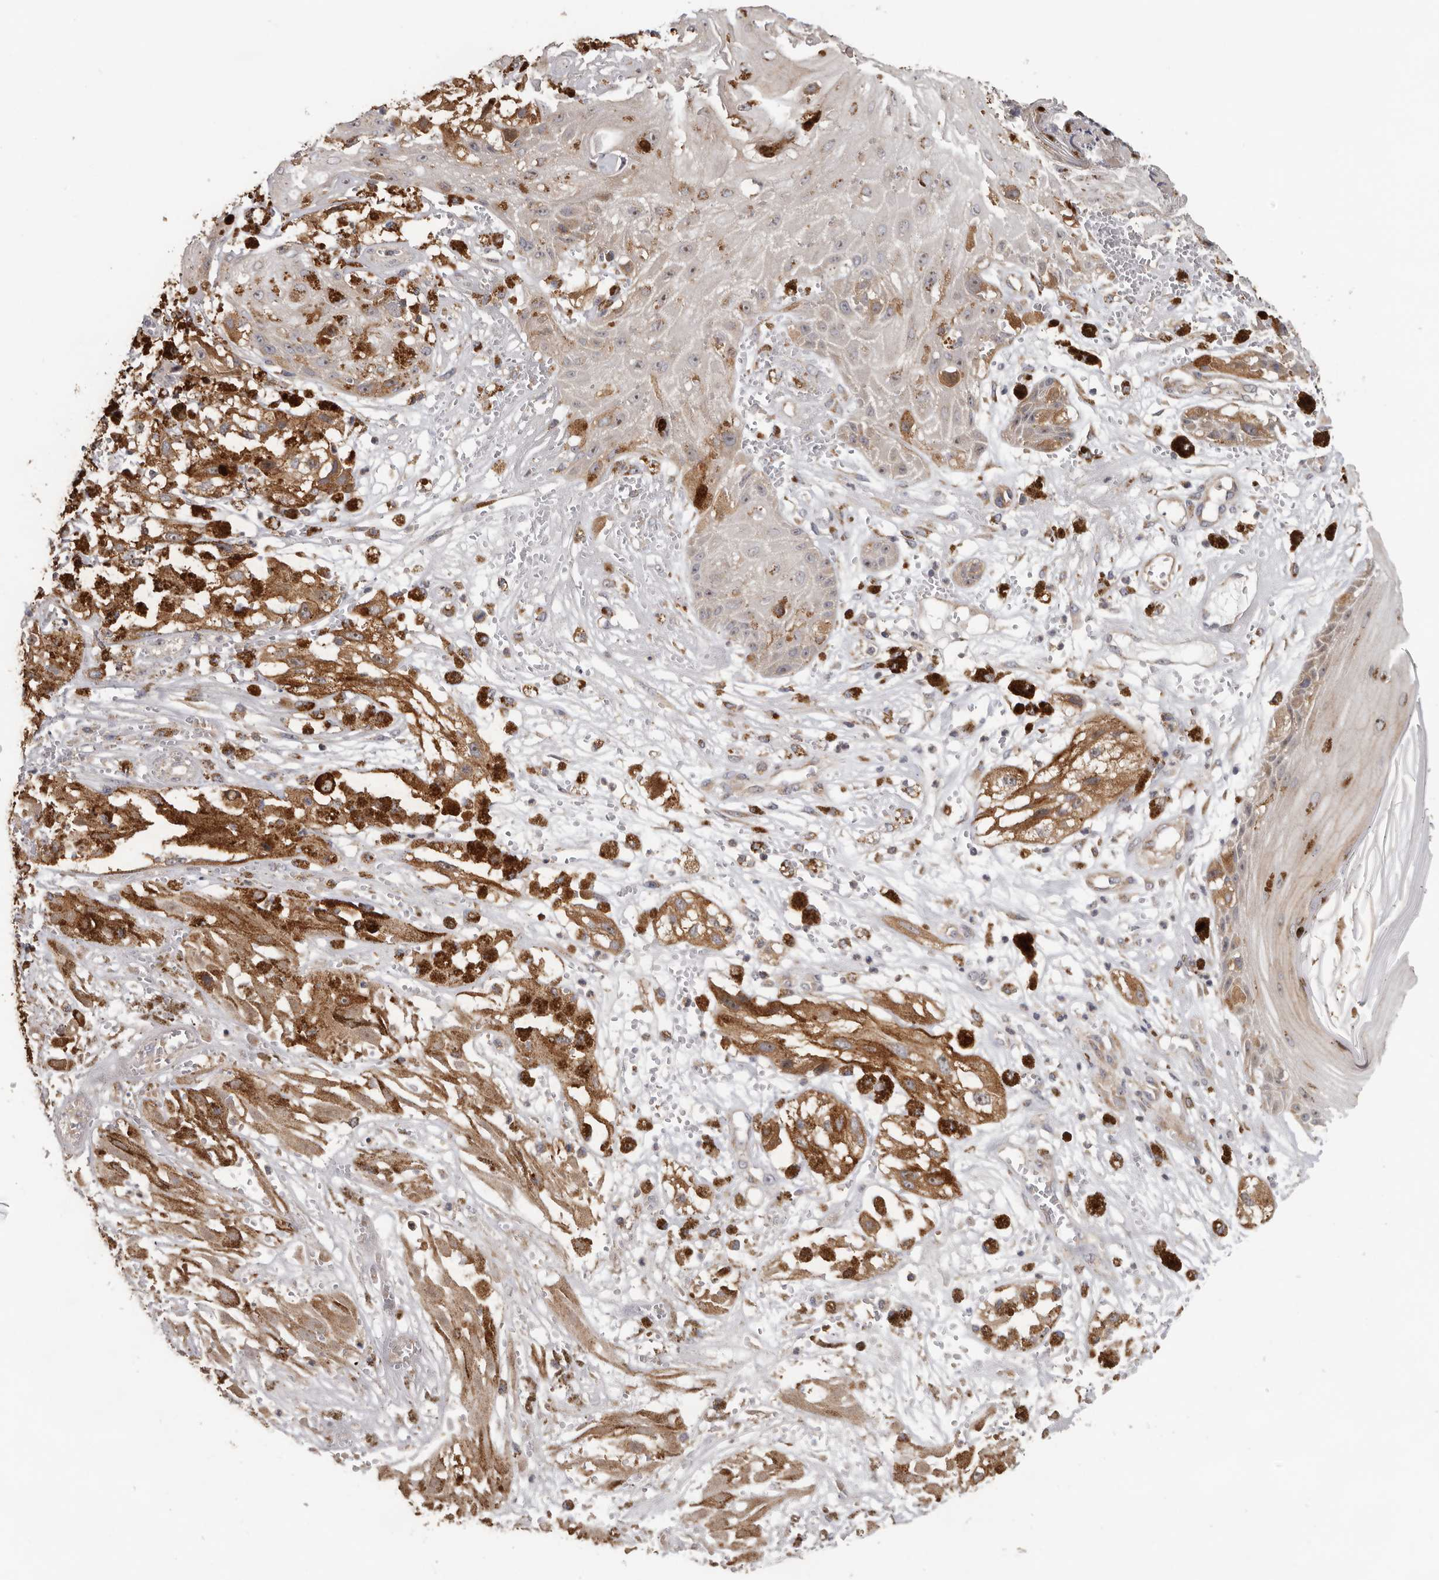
{"staining": {"intensity": "moderate", "quantity": ">75%", "location": "cytoplasmic/membranous"}, "tissue": "melanoma", "cell_type": "Tumor cells", "image_type": "cancer", "snomed": [{"axis": "morphology", "description": "Malignant melanoma, NOS"}, {"axis": "topography", "description": "Skin"}], "caption": "The image shows a brown stain indicating the presence of a protein in the cytoplasmic/membranous of tumor cells in melanoma.", "gene": "HINT3", "patient": {"sex": "male", "age": 88}}